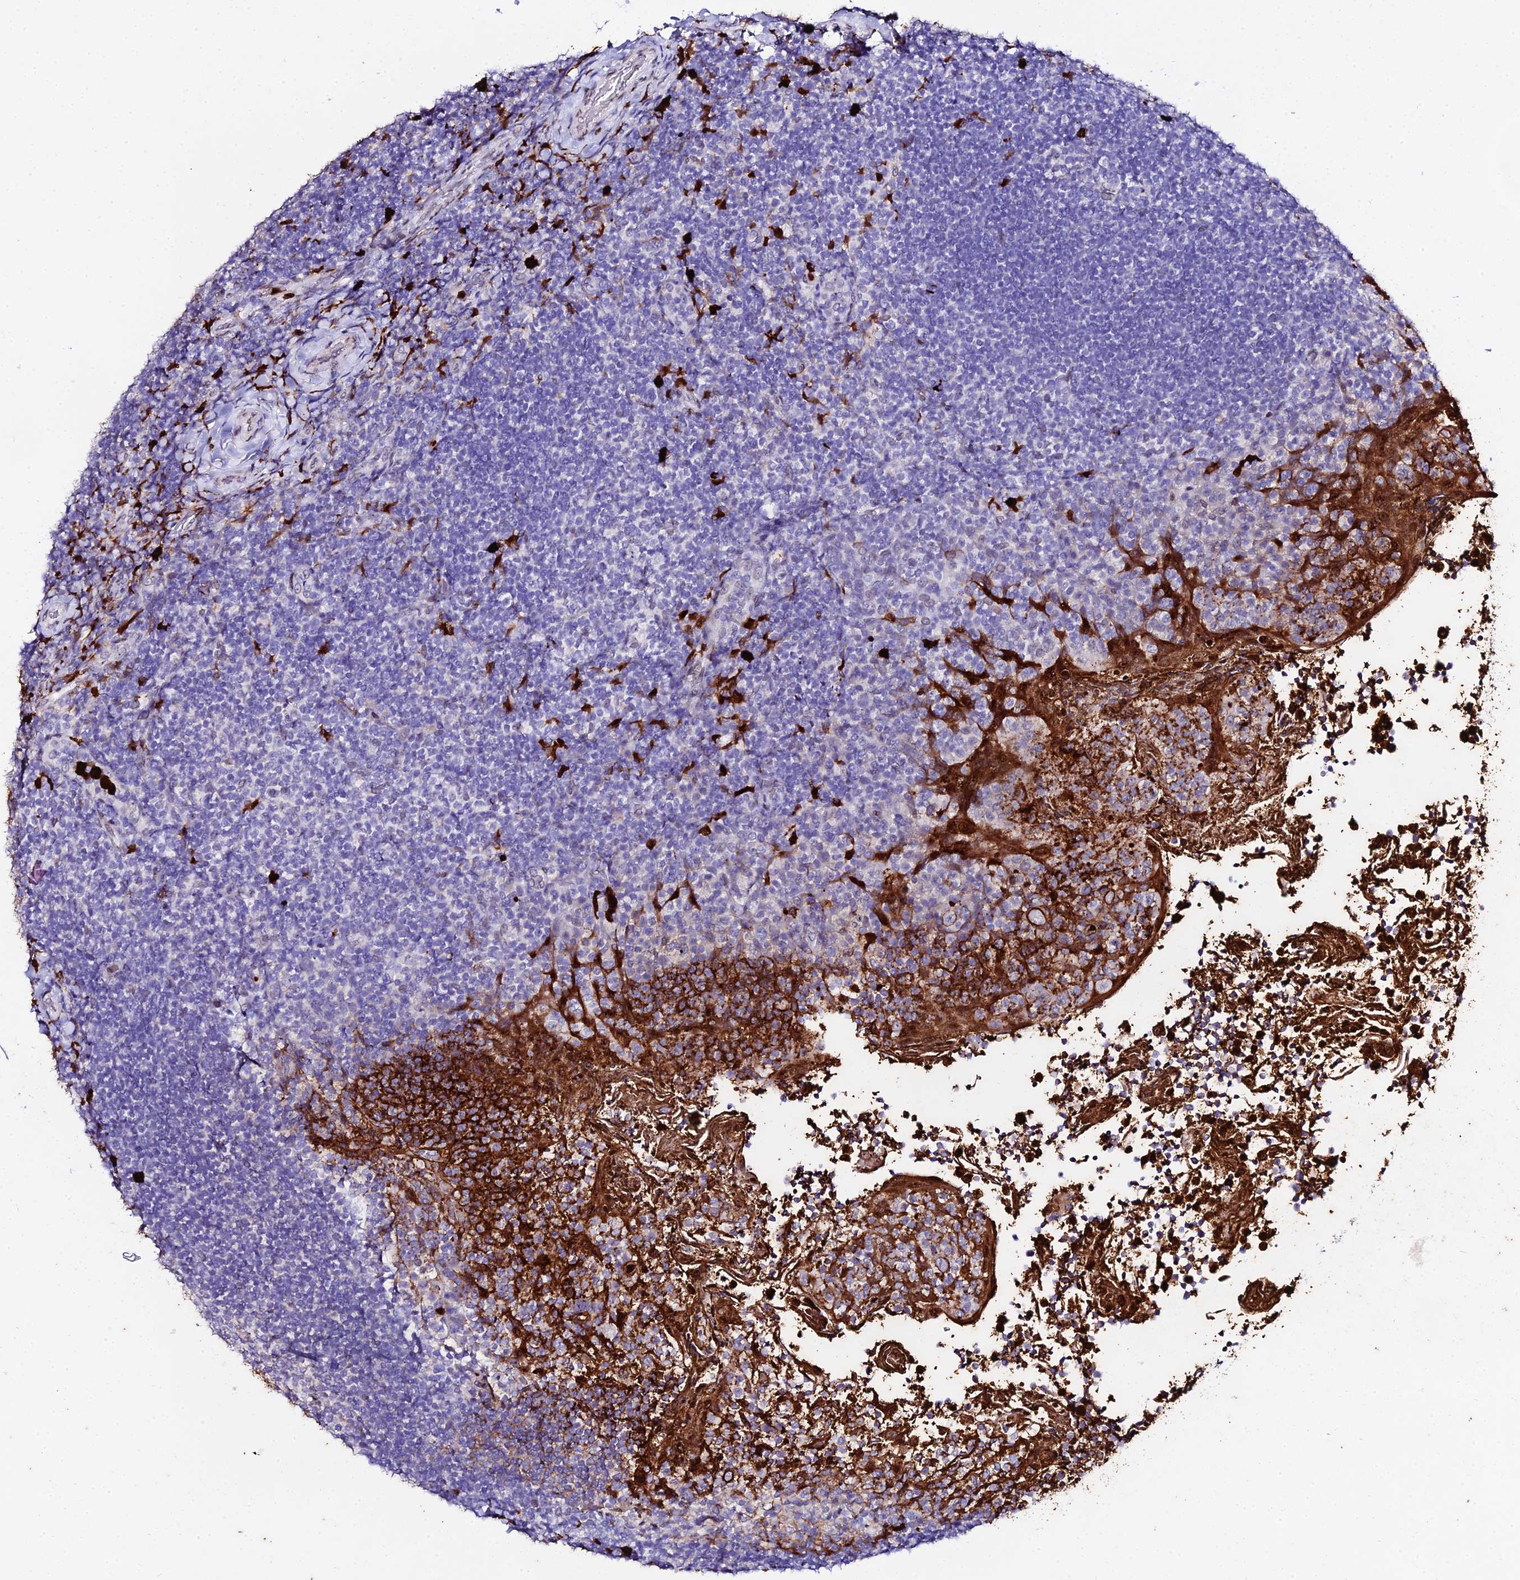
{"staining": {"intensity": "negative", "quantity": "none", "location": "none"}, "tissue": "tonsil", "cell_type": "Germinal center cells", "image_type": "normal", "snomed": [{"axis": "morphology", "description": "Normal tissue, NOS"}, {"axis": "topography", "description": "Tonsil"}], "caption": "The micrograph shows no significant expression in germinal center cells of tonsil. (Brightfield microscopy of DAB immunohistochemistry (IHC) at high magnification).", "gene": "MCM10", "patient": {"sex": "female", "age": 10}}